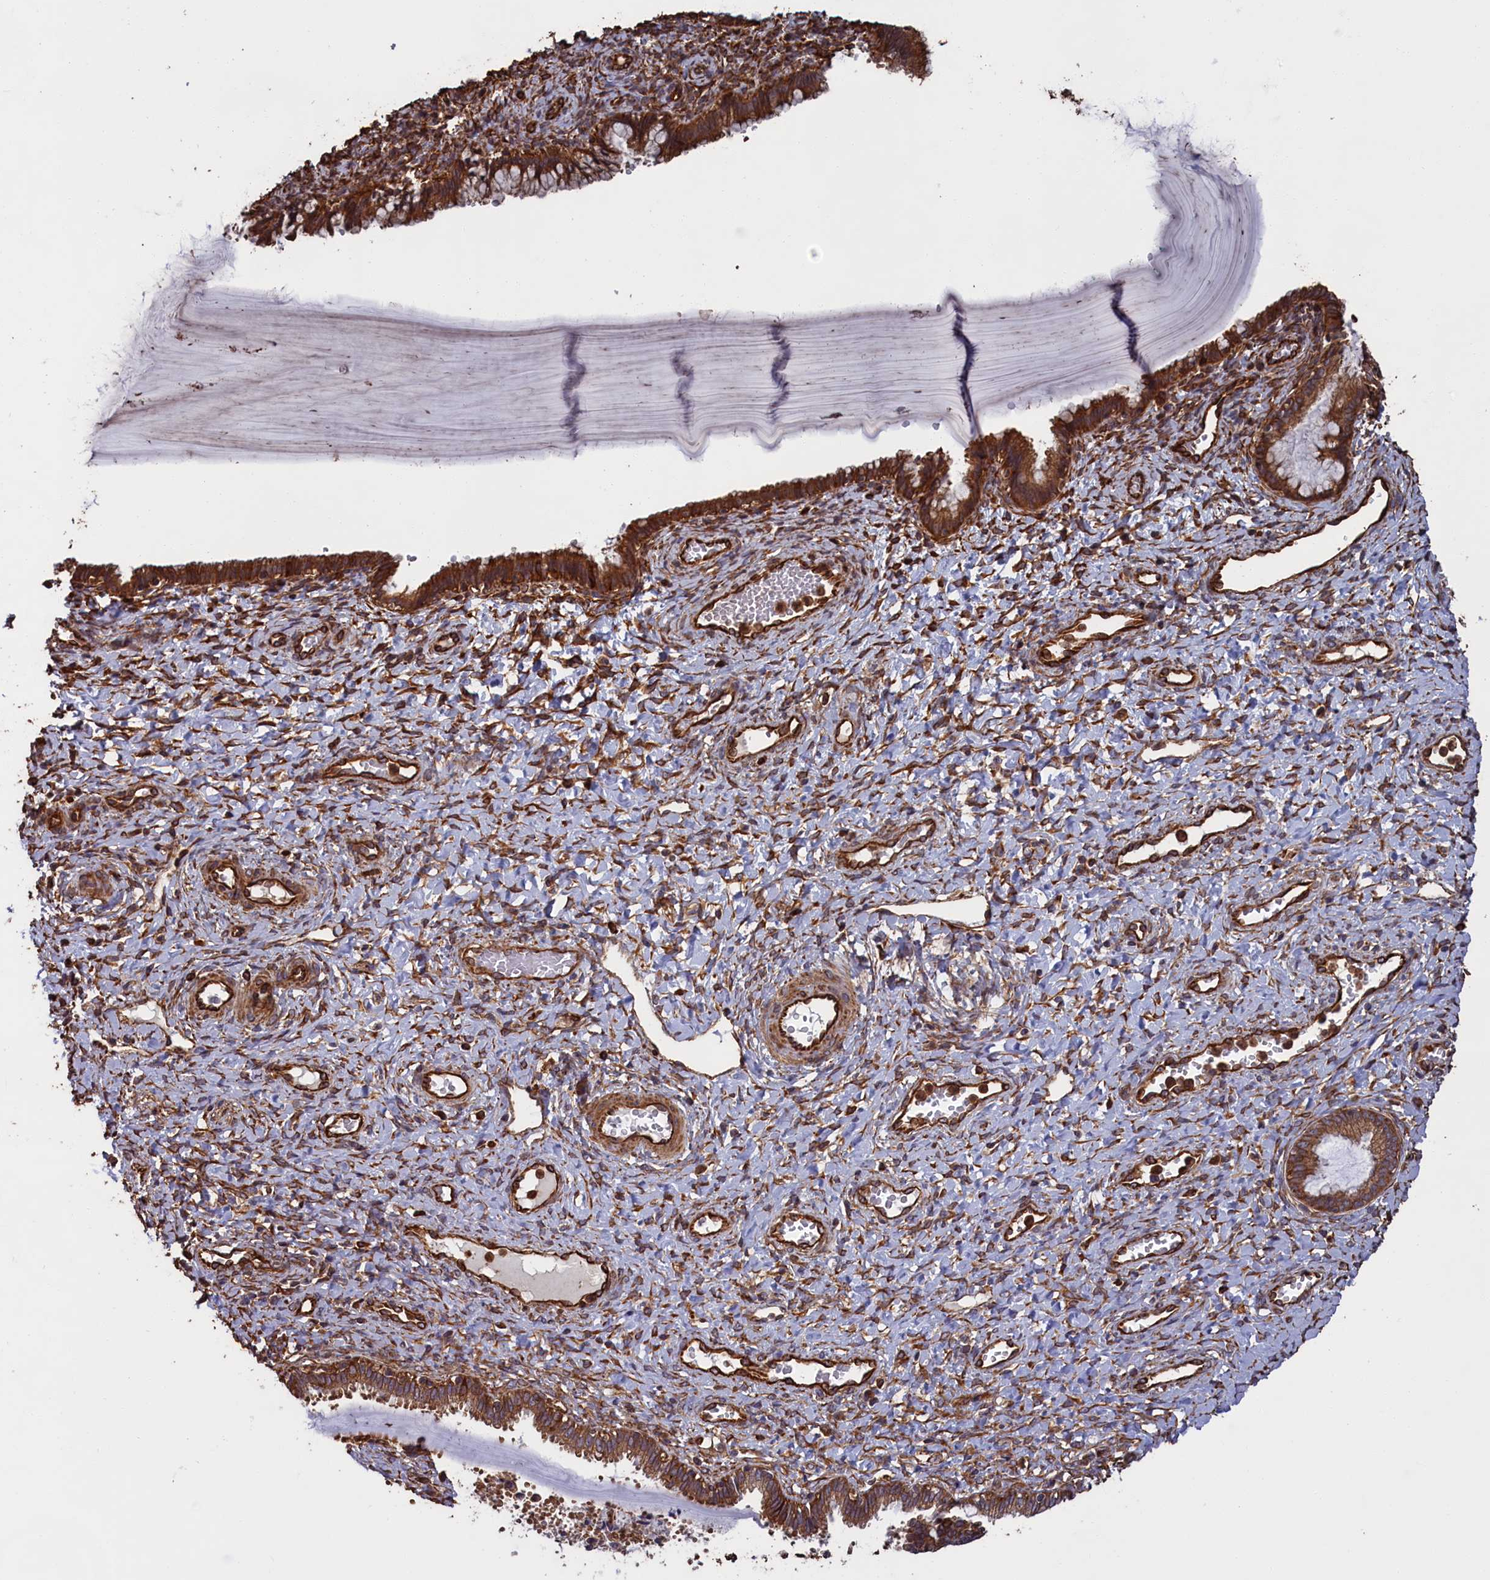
{"staining": {"intensity": "strong", "quantity": ">75%", "location": "cytoplasmic/membranous"}, "tissue": "cervix", "cell_type": "Glandular cells", "image_type": "normal", "snomed": [{"axis": "morphology", "description": "Normal tissue, NOS"}, {"axis": "morphology", "description": "Adenocarcinoma, NOS"}, {"axis": "topography", "description": "Cervix"}], "caption": "A brown stain labels strong cytoplasmic/membranous expression of a protein in glandular cells of unremarkable human cervix. The staining was performed using DAB to visualize the protein expression in brown, while the nuclei were stained in blue with hematoxylin (Magnification: 20x).", "gene": "CCDC124", "patient": {"sex": "female", "age": 29}}